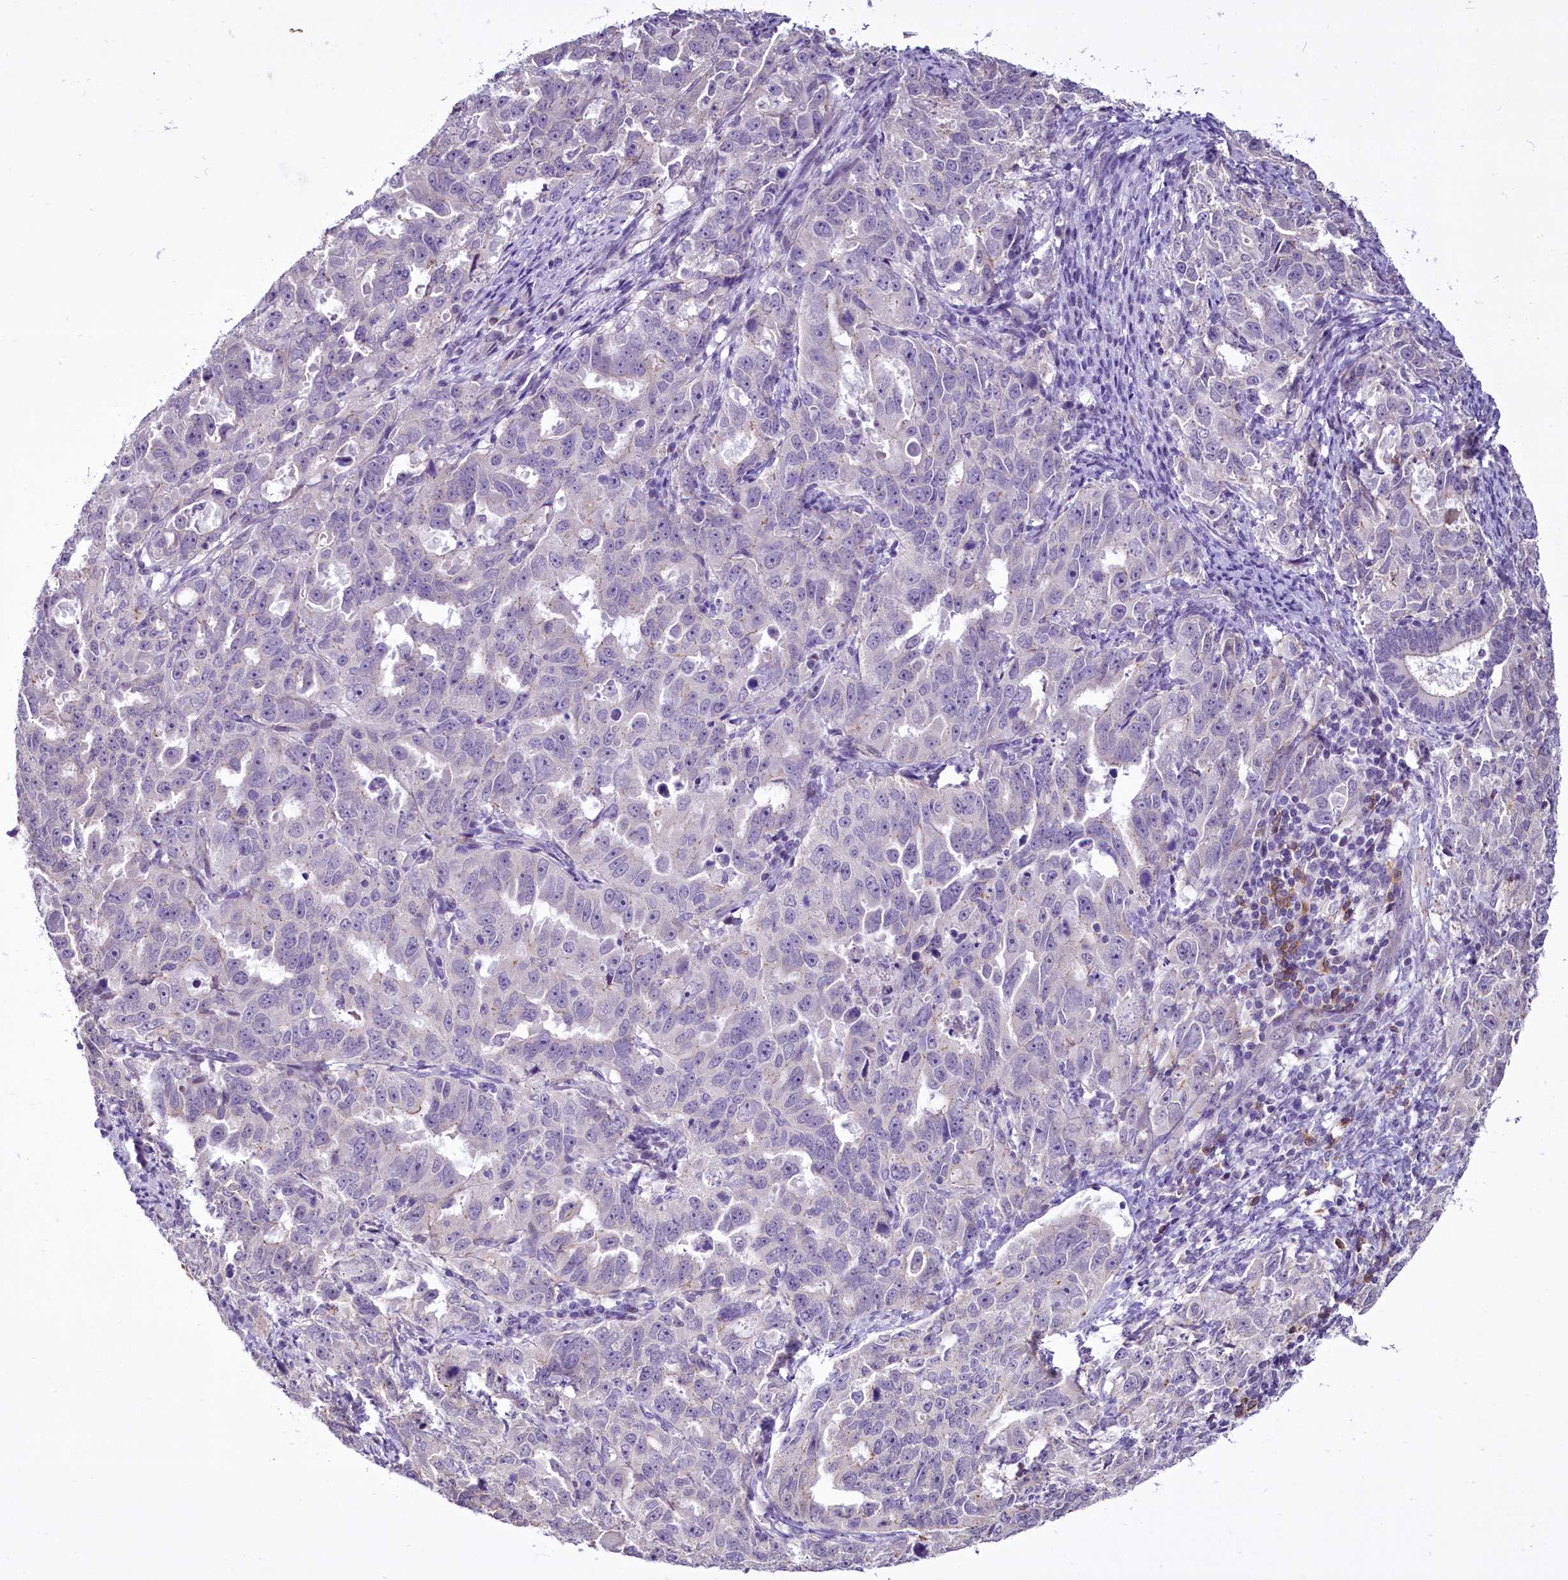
{"staining": {"intensity": "negative", "quantity": "none", "location": "none"}, "tissue": "endometrial cancer", "cell_type": "Tumor cells", "image_type": "cancer", "snomed": [{"axis": "morphology", "description": "Adenocarcinoma, NOS"}, {"axis": "topography", "description": "Endometrium"}], "caption": "This is an immunohistochemistry micrograph of human adenocarcinoma (endometrial). There is no staining in tumor cells.", "gene": "BANK1", "patient": {"sex": "female", "age": 65}}